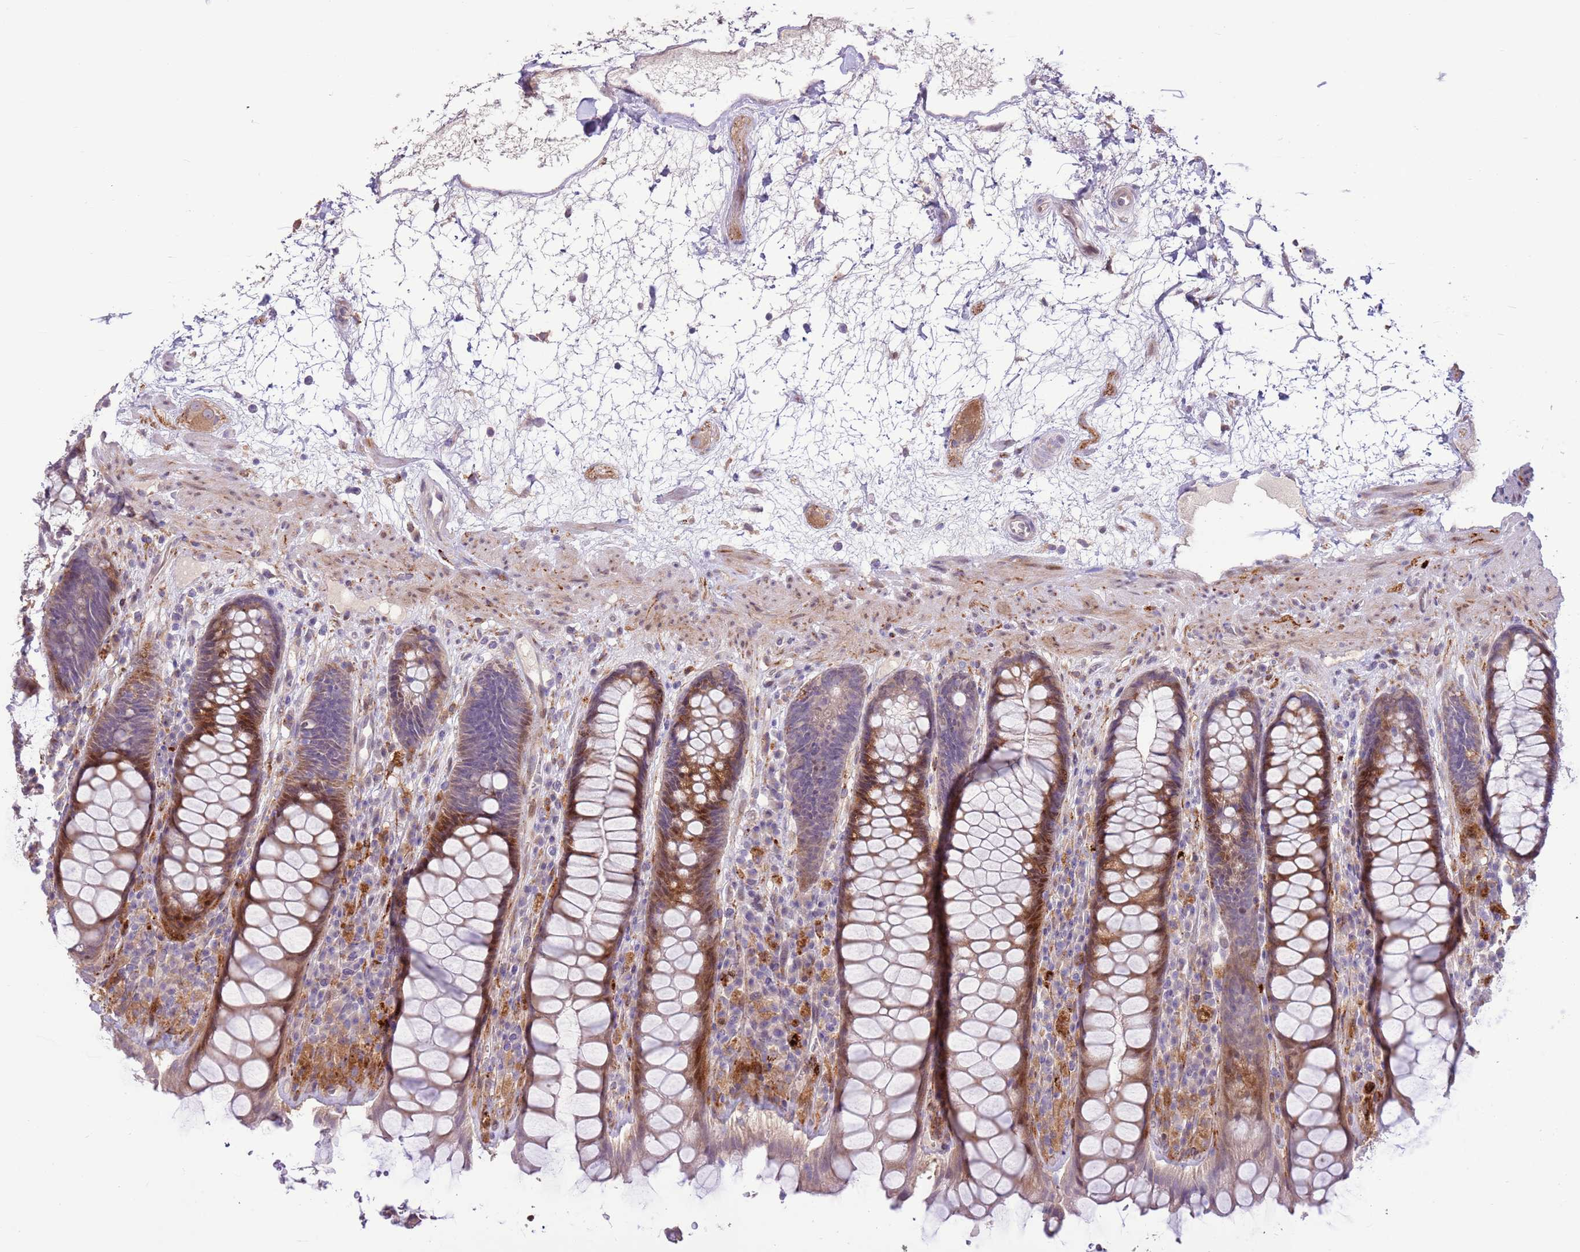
{"staining": {"intensity": "moderate", "quantity": ">75%", "location": "cytoplasmic/membranous,nuclear"}, "tissue": "rectum", "cell_type": "Glandular cells", "image_type": "normal", "snomed": [{"axis": "morphology", "description": "Normal tissue, NOS"}, {"axis": "topography", "description": "Rectum"}], "caption": "Protein expression analysis of benign rectum reveals moderate cytoplasmic/membranous,nuclear positivity in about >75% of glandular cells.", "gene": "LGI4", "patient": {"sex": "male", "age": 64}}